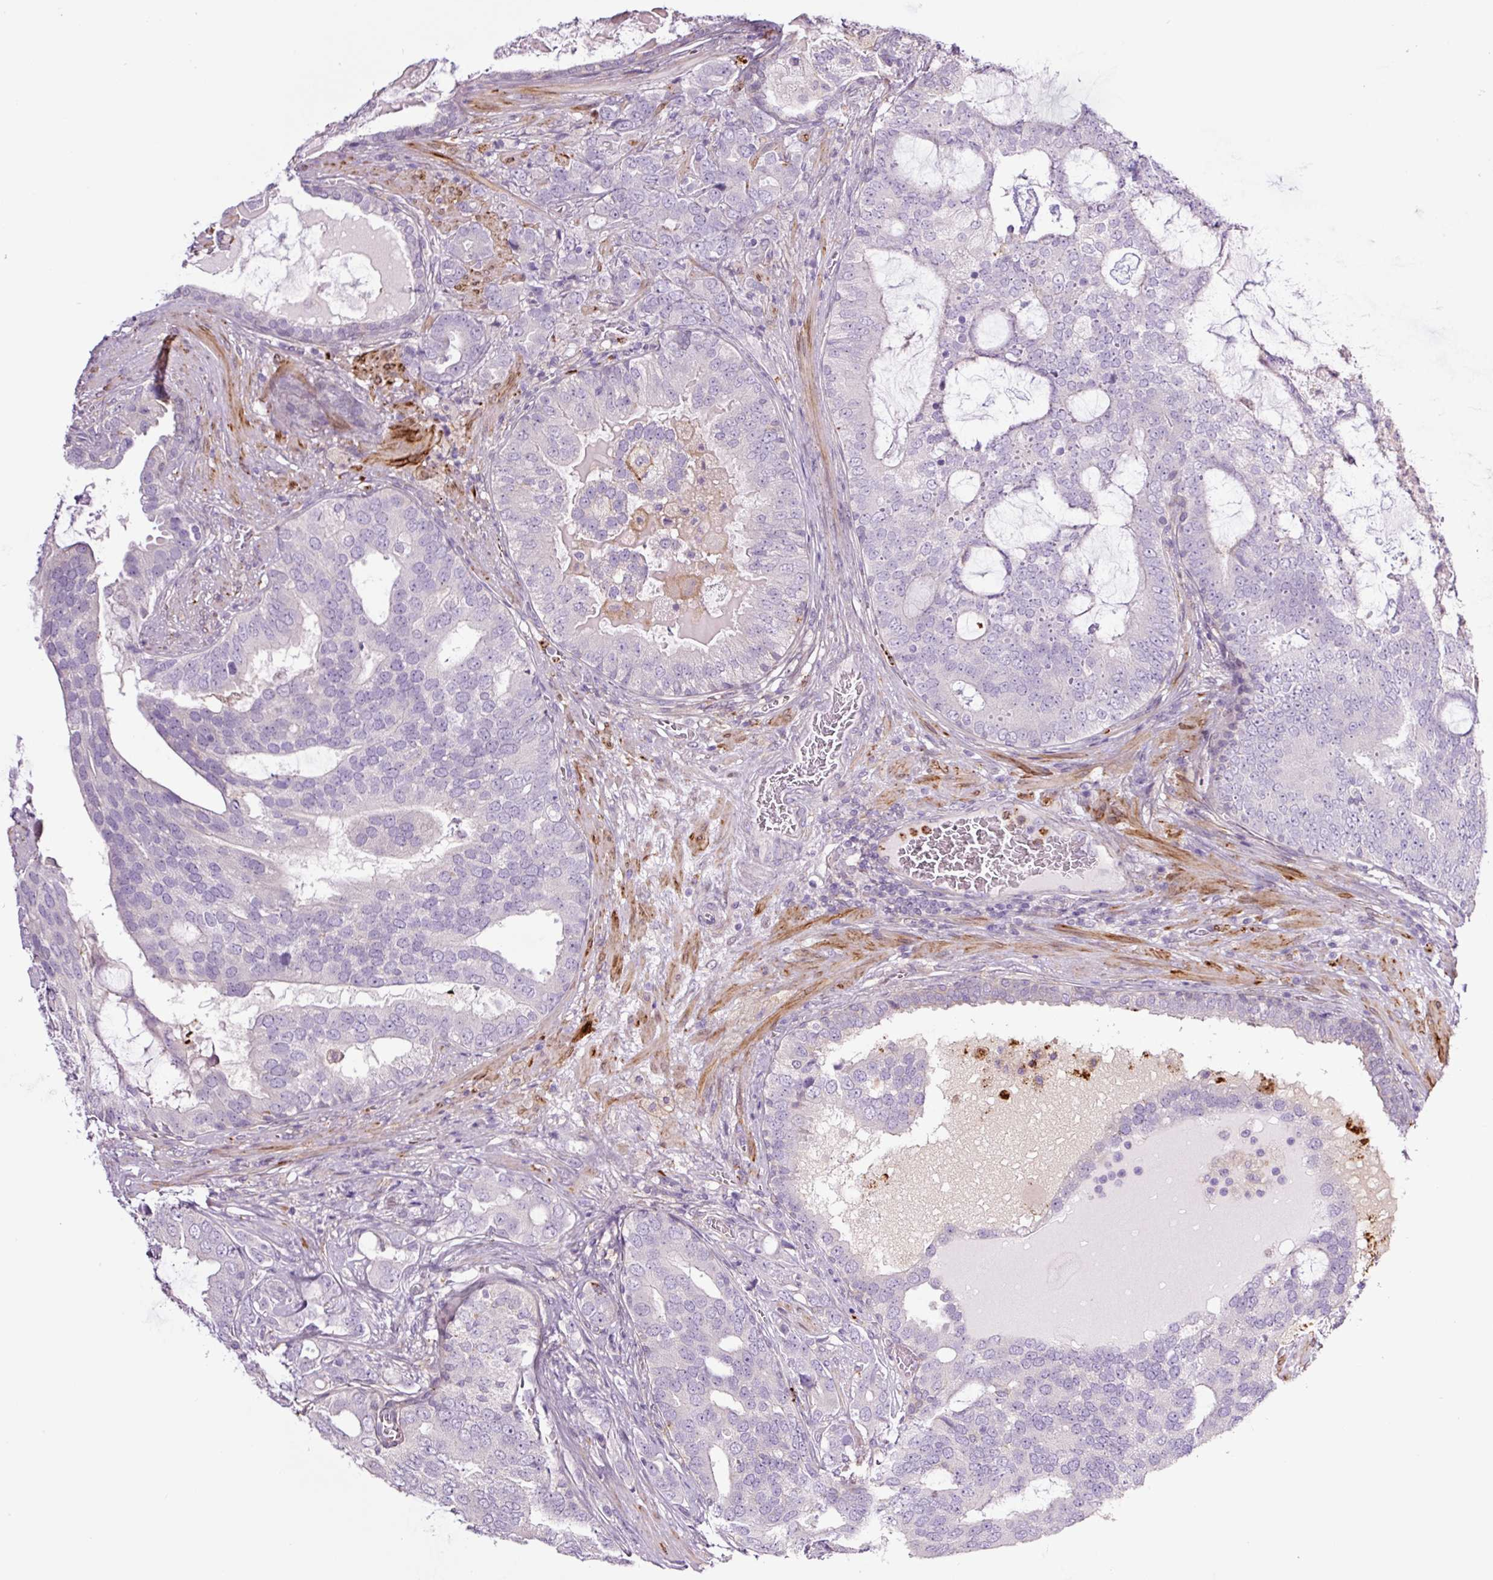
{"staining": {"intensity": "negative", "quantity": "none", "location": "none"}, "tissue": "prostate cancer", "cell_type": "Tumor cells", "image_type": "cancer", "snomed": [{"axis": "morphology", "description": "Adenocarcinoma, High grade"}, {"axis": "topography", "description": "Prostate"}], "caption": "Immunohistochemistry histopathology image of neoplastic tissue: prostate adenocarcinoma (high-grade) stained with DAB (3,3'-diaminobenzidine) displays no significant protein positivity in tumor cells.", "gene": "SH2D6", "patient": {"sex": "male", "age": 55}}